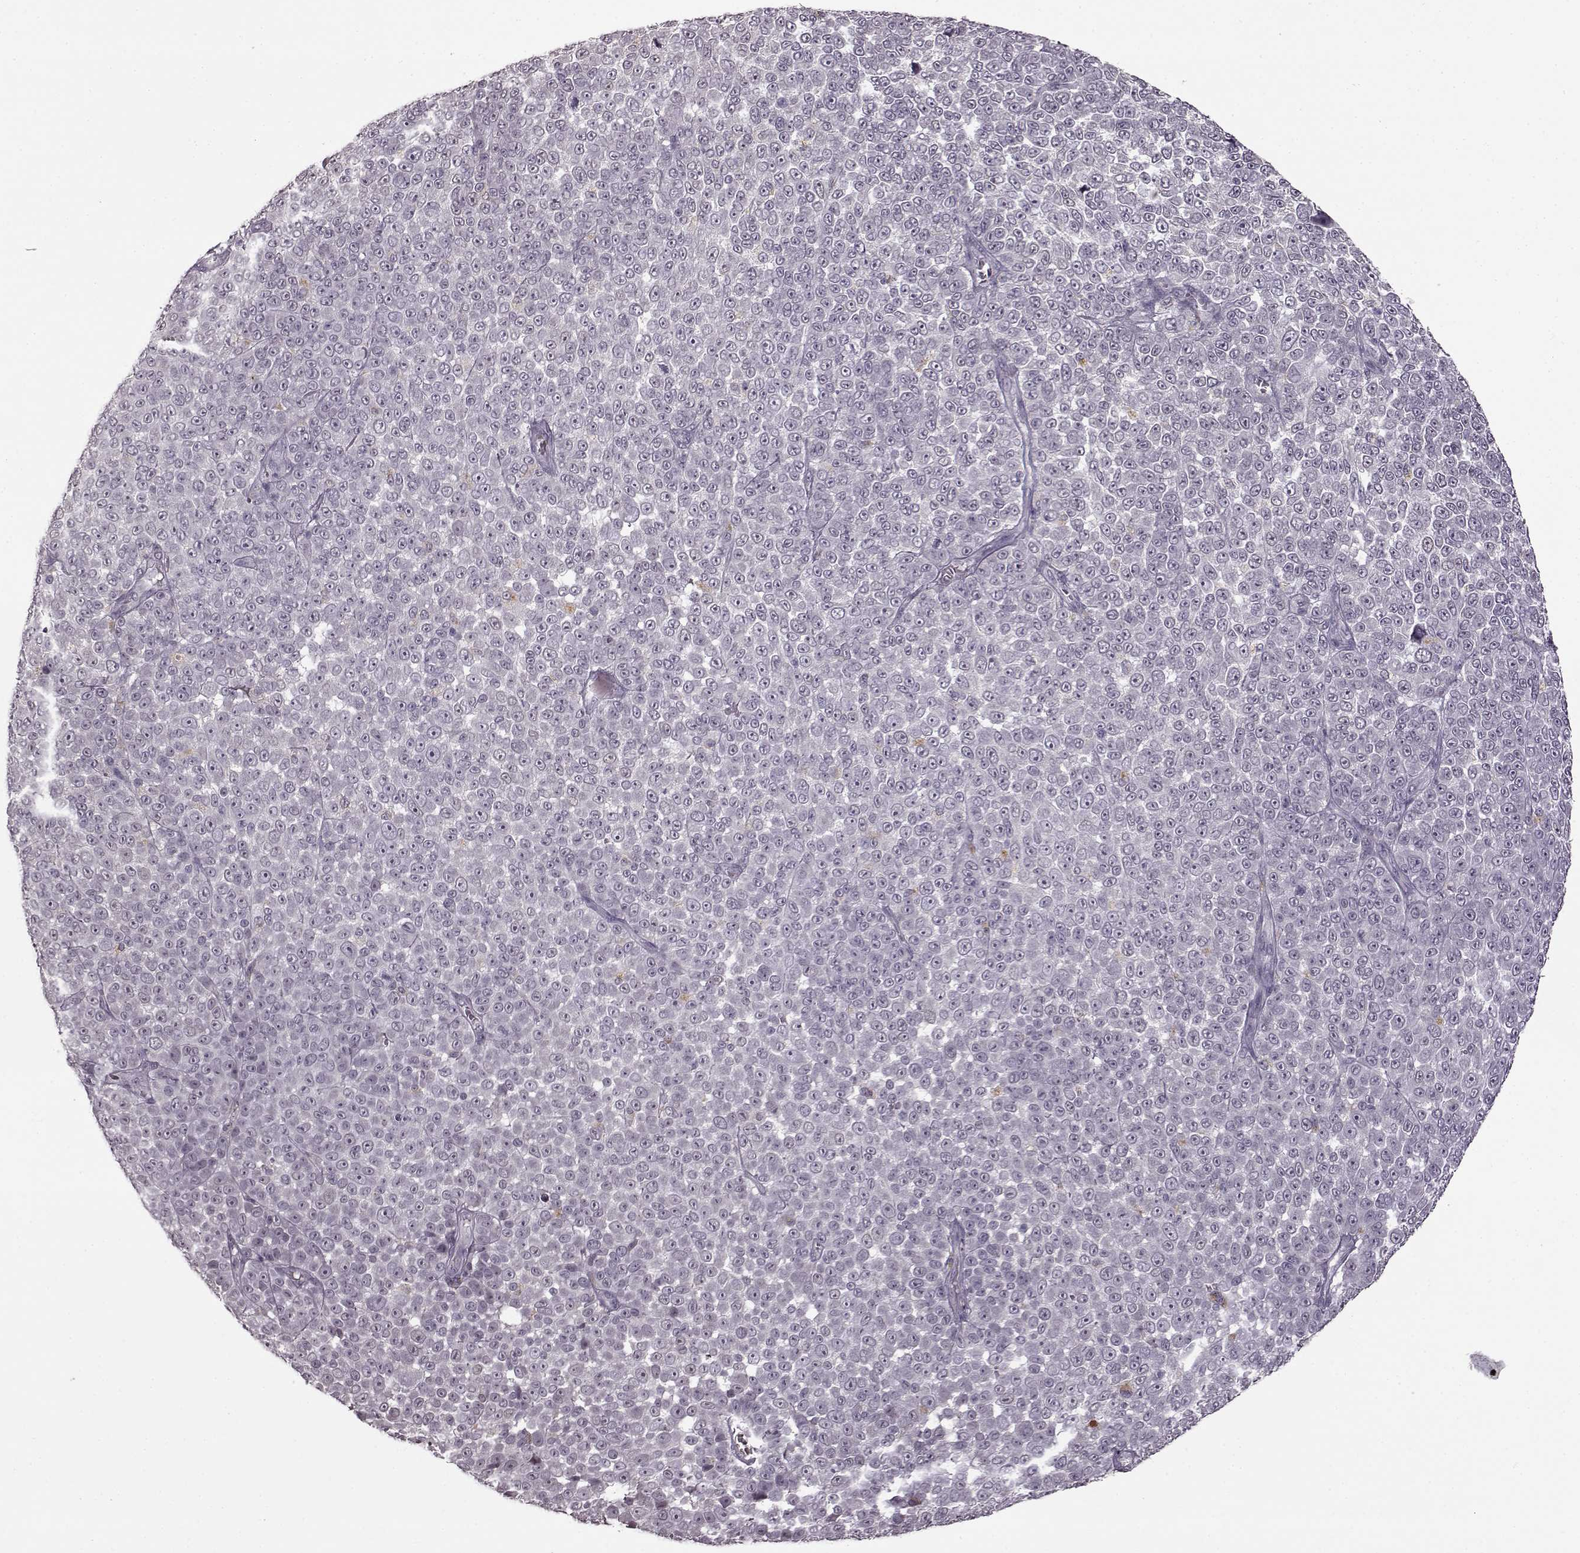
{"staining": {"intensity": "negative", "quantity": "none", "location": "none"}, "tissue": "melanoma", "cell_type": "Tumor cells", "image_type": "cancer", "snomed": [{"axis": "morphology", "description": "Malignant melanoma, NOS"}, {"axis": "topography", "description": "Skin"}], "caption": "Tumor cells are negative for brown protein staining in melanoma.", "gene": "CNGA3", "patient": {"sex": "female", "age": 95}}